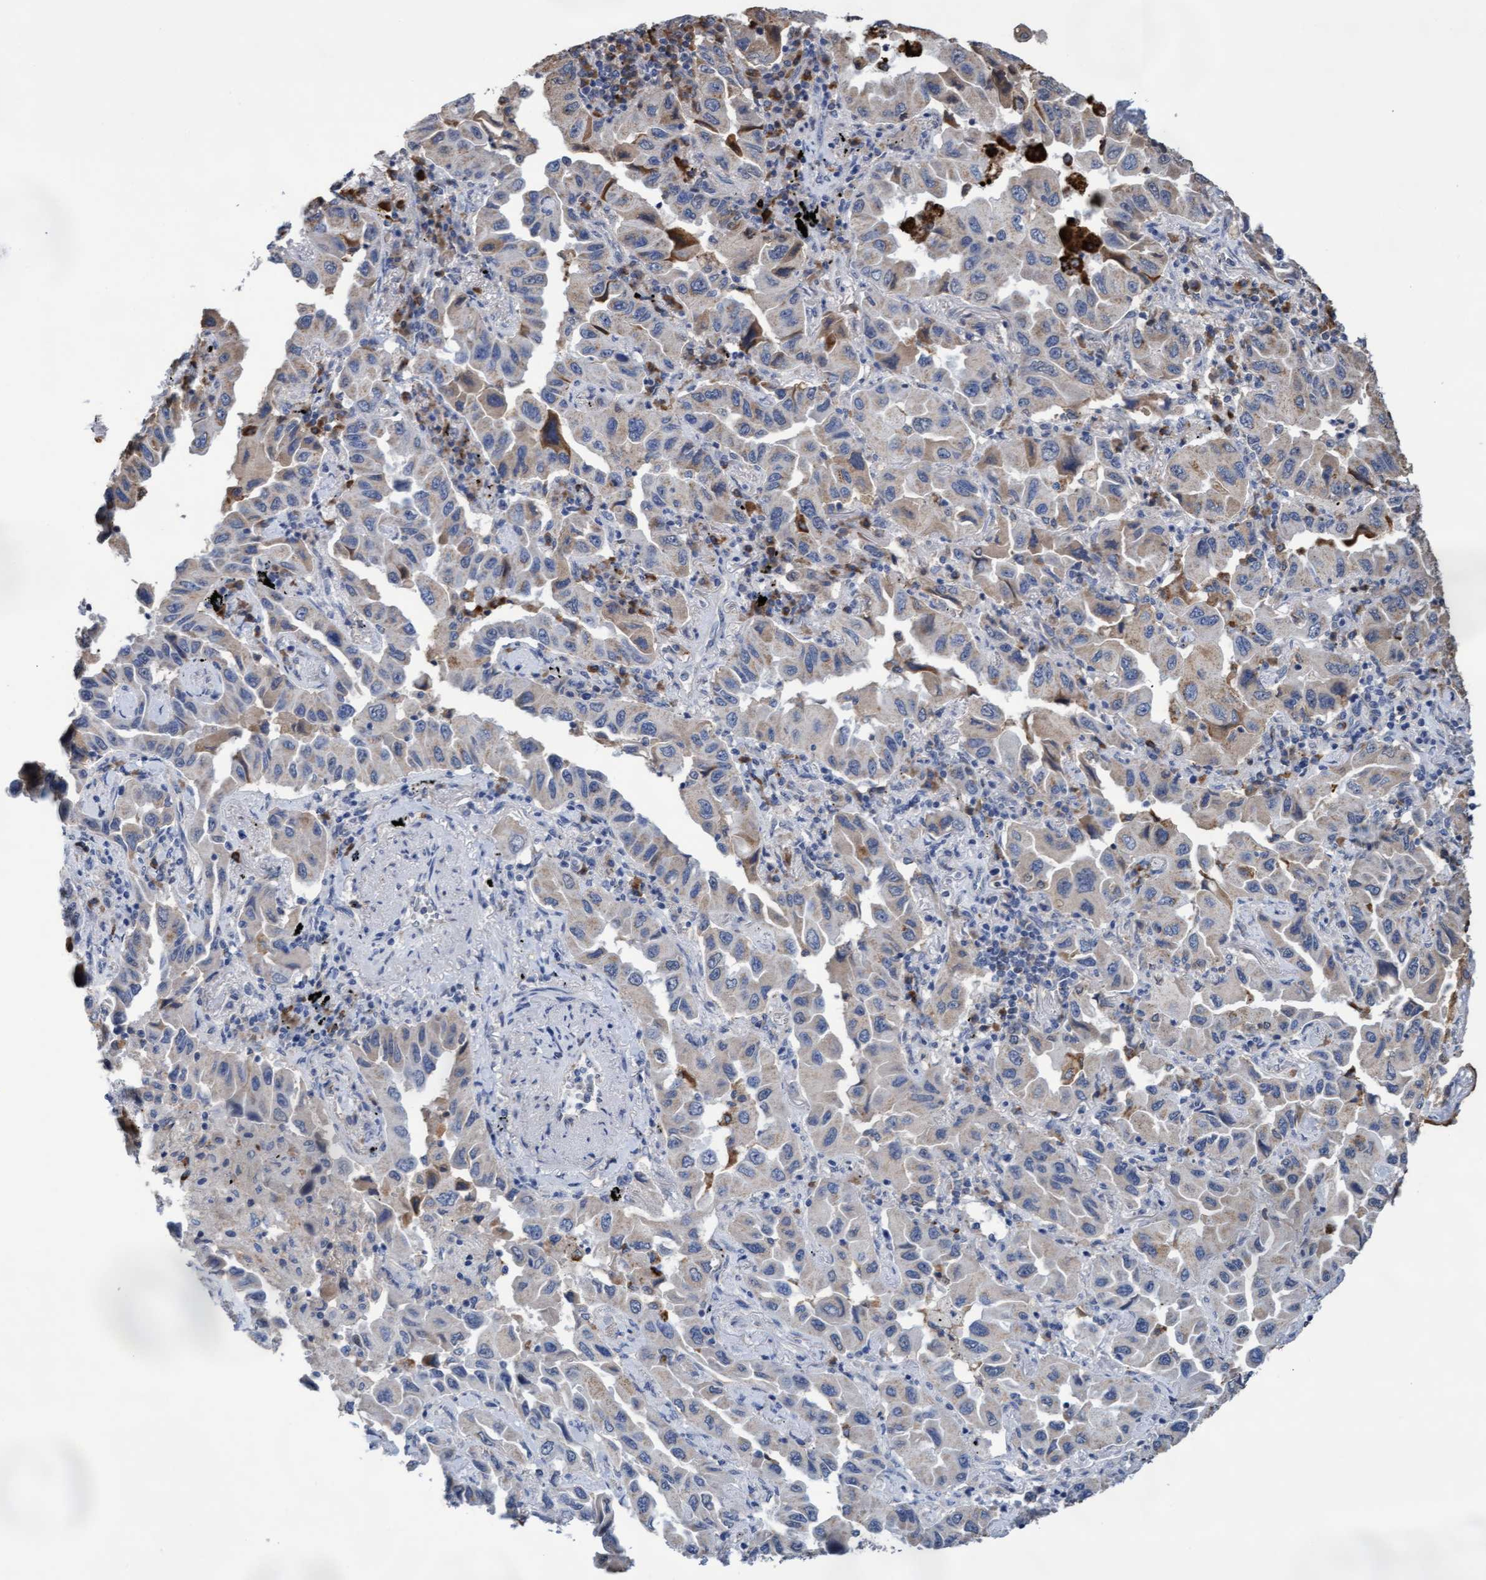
{"staining": {"intensity": "weak", "quantity": "25%-75%", "location": "cytoplasmic/membranous"}, "tissue": "lung cancer", "cell_type": "Tumor cells", "image_type": "cancer", "snomed": [{"axis": "morphology", "description": "Adenocarcinoma, NOS"}, {"axis": "topography", "description": "Lung"}], "caption": "Immunohistochemistry (IHC) of lung cancer (adenocarcinoma) shows low levels of weak cytoplasmic/membranous staining in approximately 25%-75% of tumor cells.", "gene": "GPR39", "patient": {"sex": "female", "age": 65}}